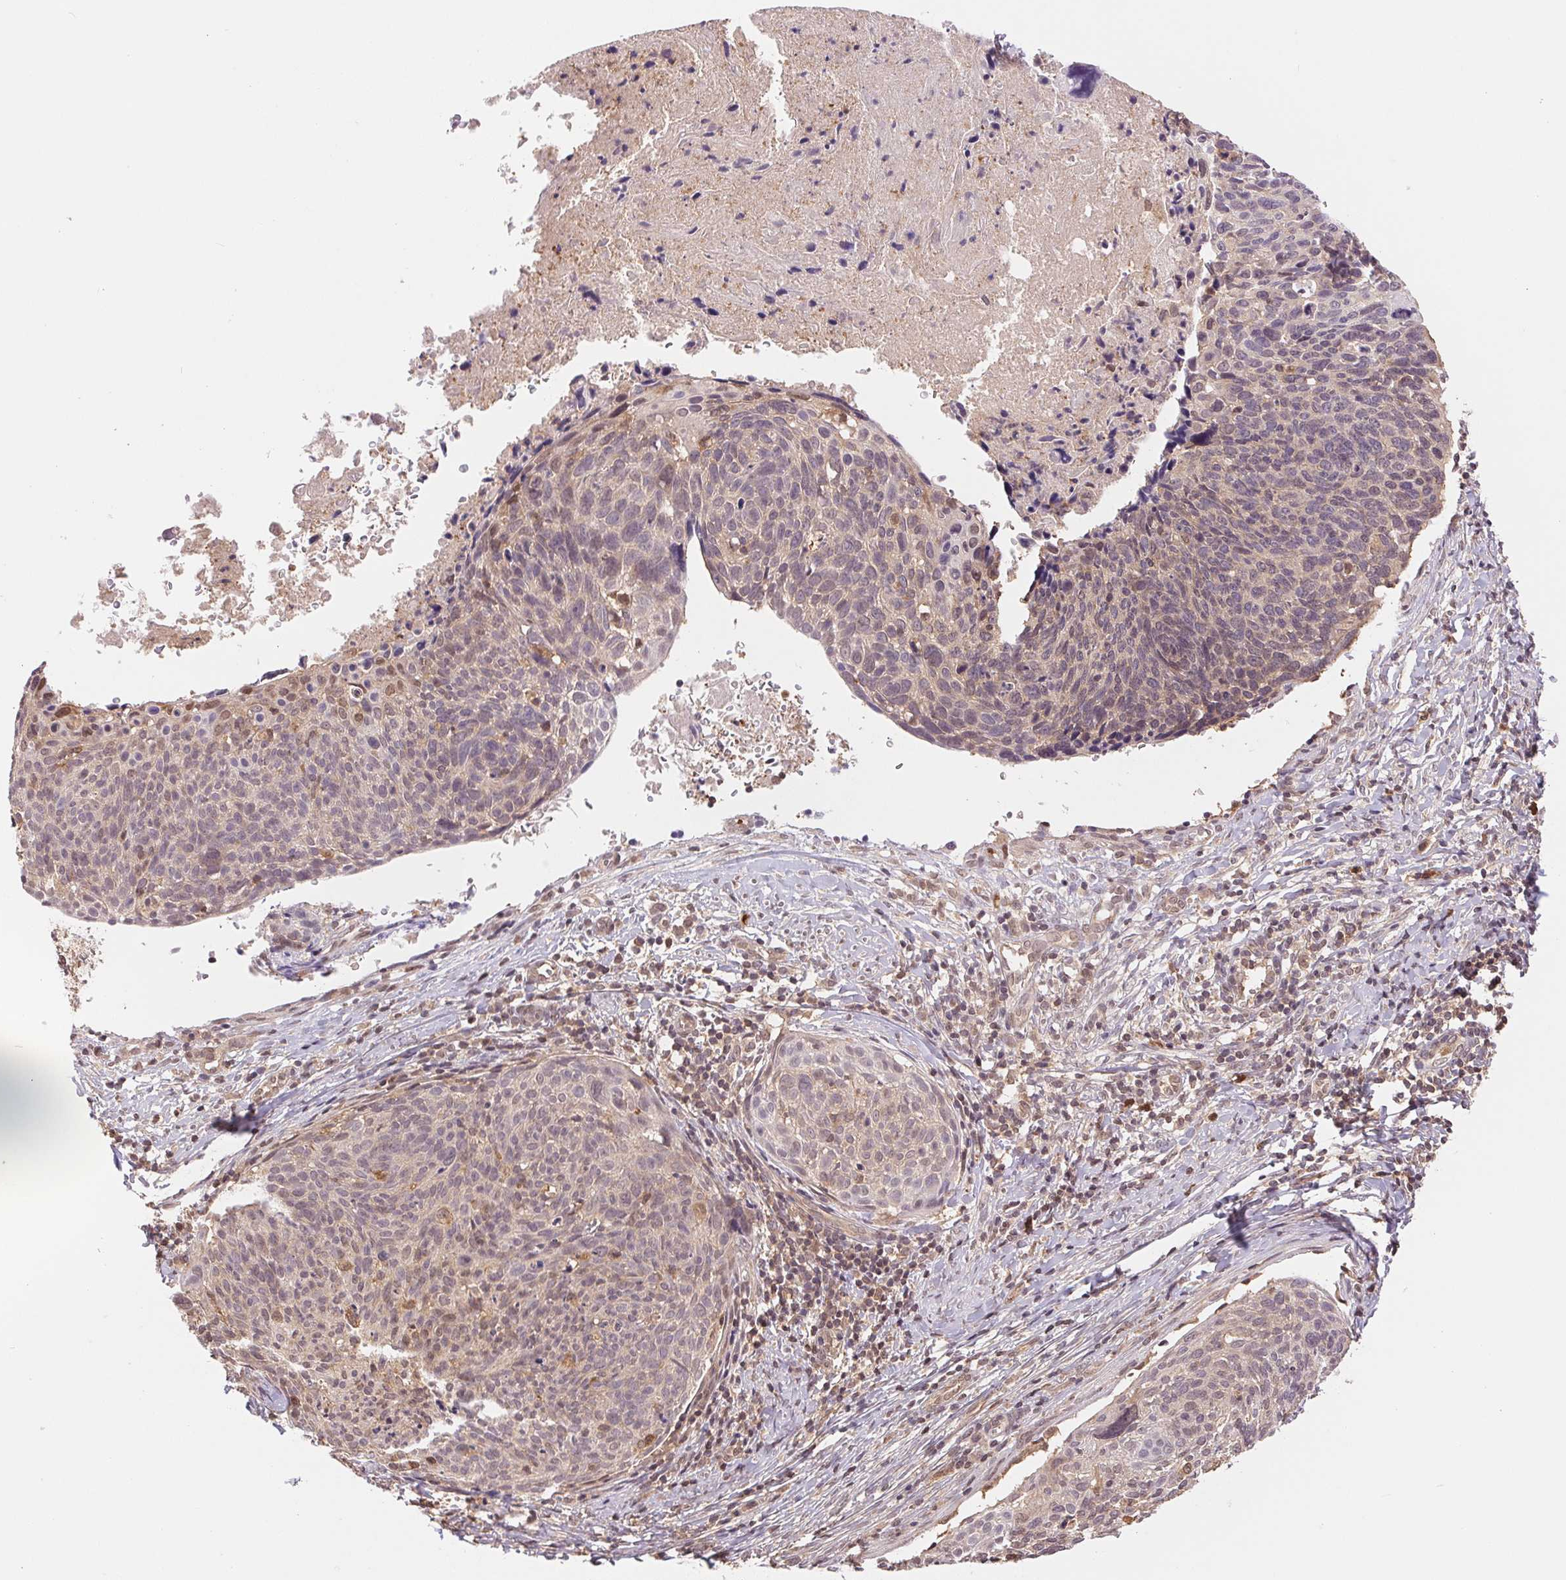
{"staining": {"intensity": "weak", "quantity": "<25%", "location": "cytoplasmic/membranous,nuclear"}, "tissue": "cervical cancer", "cell_type": "Tumor cells", "image_type": "cancer", "snomed": [{"axis": "morphology", "description": "Squamous cell carcinoma, NOS"}, {"axis": "topography", "description": "Cervix"}], "caption": "This image is of cervical squamous cell carcinoma stained with immunohistochemistry (IHC) to label a protein in brown with the nuclei are counter-stained blue. There is no staining in tumor cells.", "gene": "CDC123", "patient": {"sex": "female", "age": 49}}